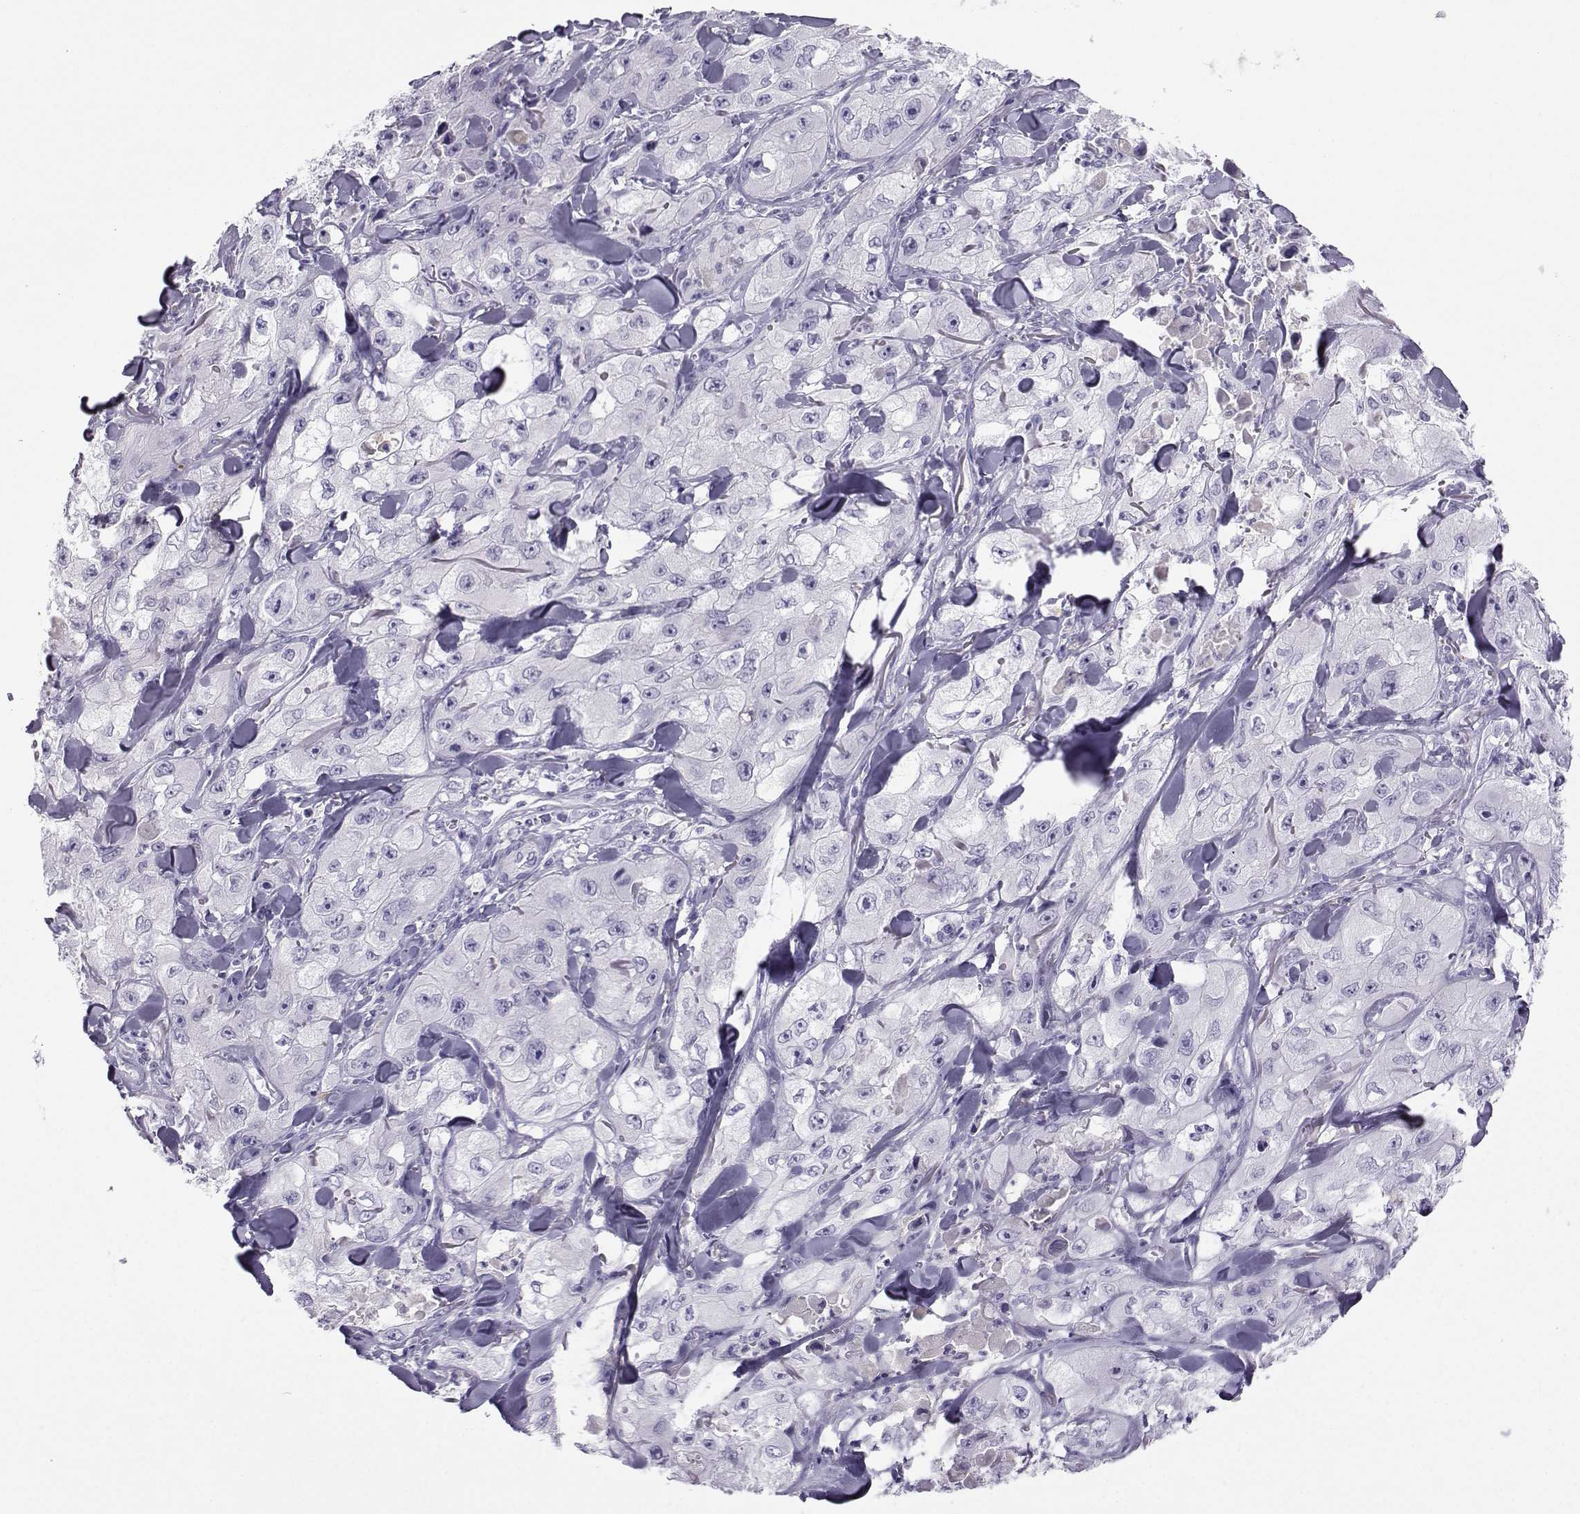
{"staining": {"intensity": "negative", "quantity": "none", "location": "none"}, "tissue": "skin cancer", "cell_type": "Tumor cells", "image_type": "cancer", "snomed": [{"axis": "morphology", "description": "Squamous cell carcinoma, NOS"}, {"axis": "topography", "description": "Skin"}, {"axis": "topography", "description": "Subcutis"}], "caption": "Micrograph shows no protein expression in tumor cells of skin cancer tissue.", "gene": "ARMC2", "patient": {"sex": "male", "age": 73}}